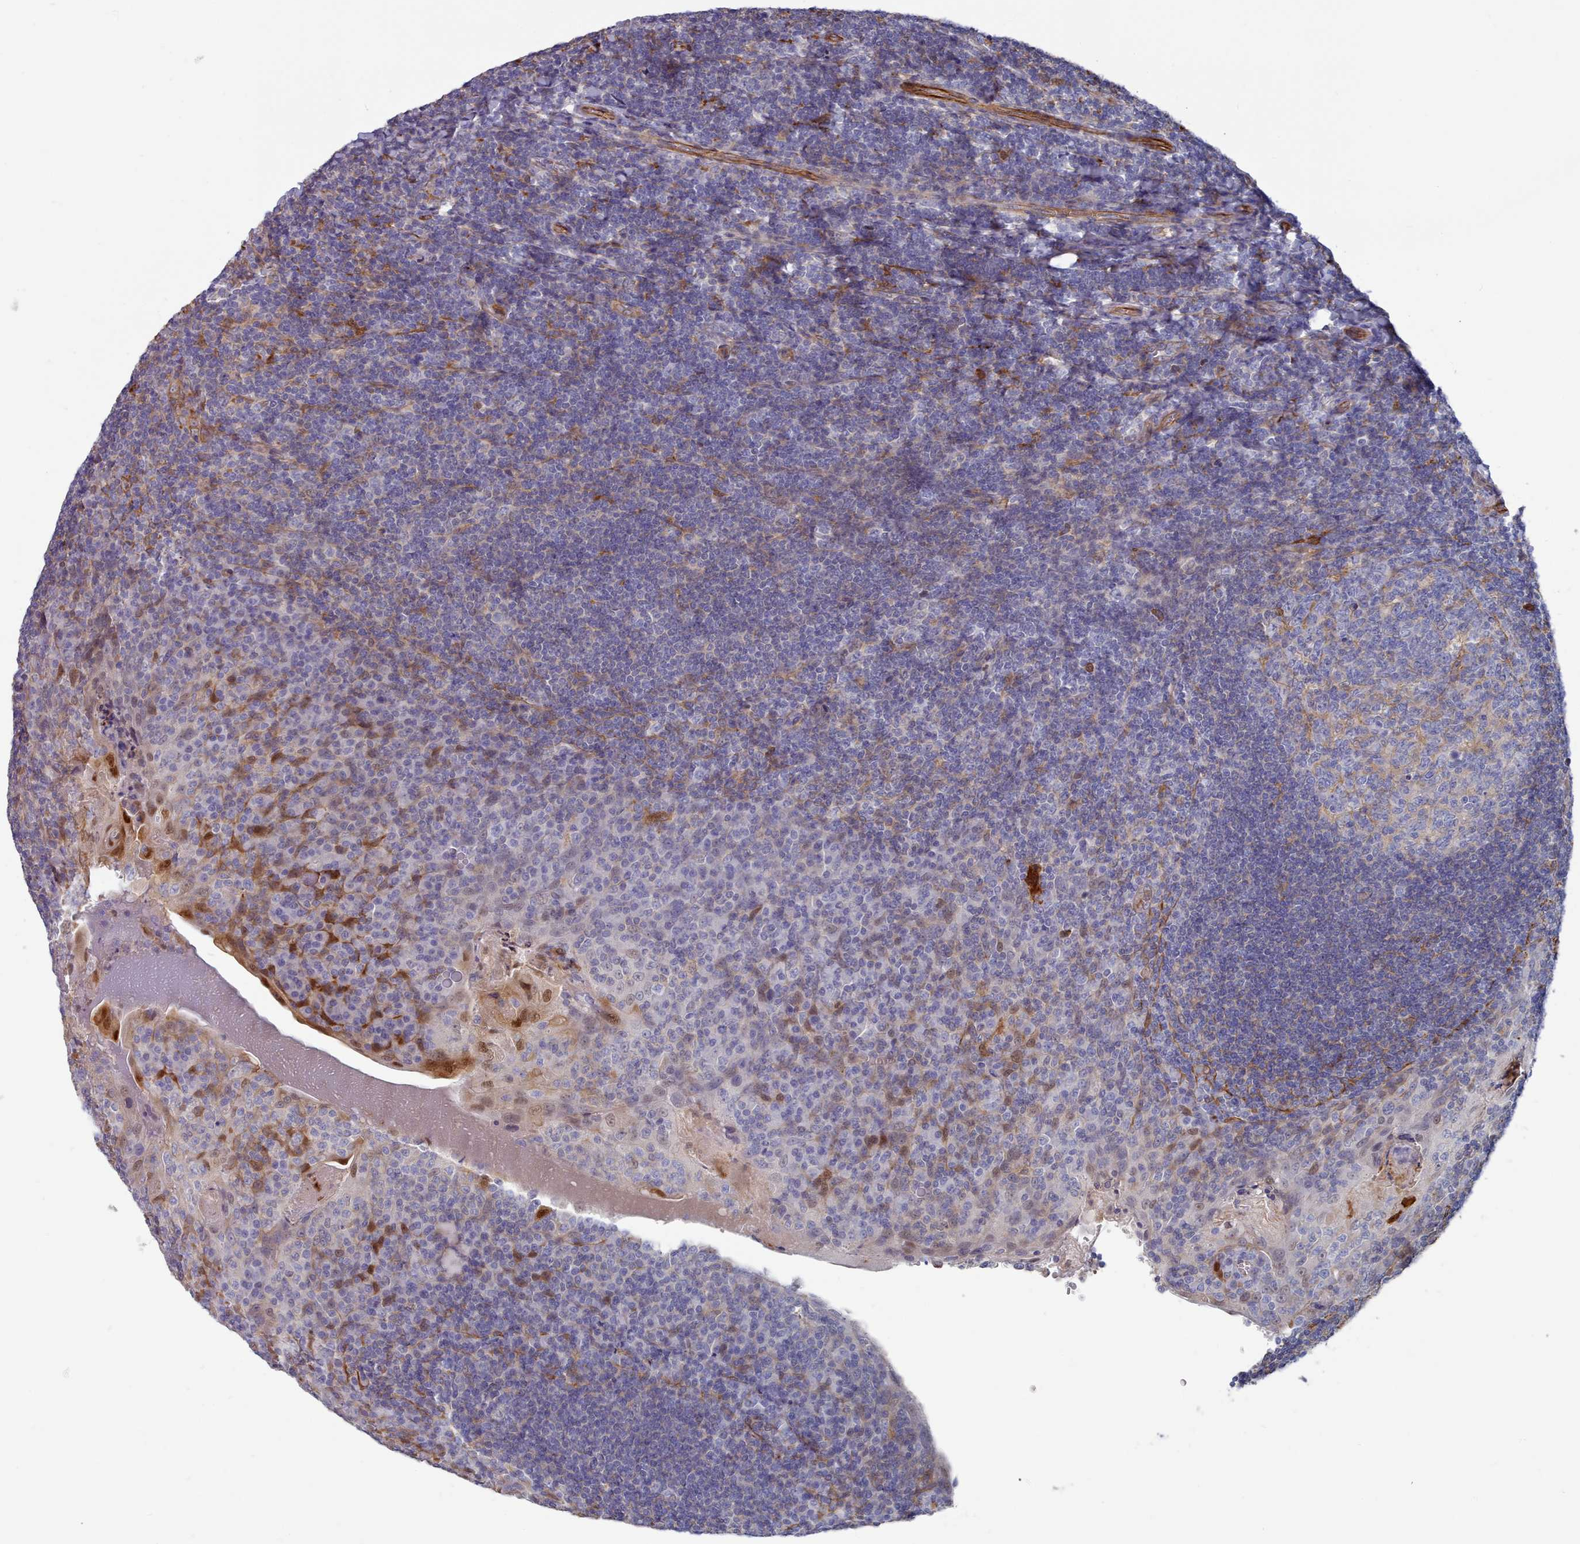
{"staining": {"intensity": "negative", "quantity": "none", "location": "none"}, "tissue": "tonsil", "cell_type": "Germinal center cells", "image_type": "normal", "snomed": [{"axis": "morphology", "description": "Normal tissue, NOS"}, {"axis": "topography", "description": "Tonsil"}], "caption": "Protein analysis of normal tonsil reveals no significant staining in germinal center cells.", "gene": "G6PC1", "patient": {"sex": "male", "age": 17}}